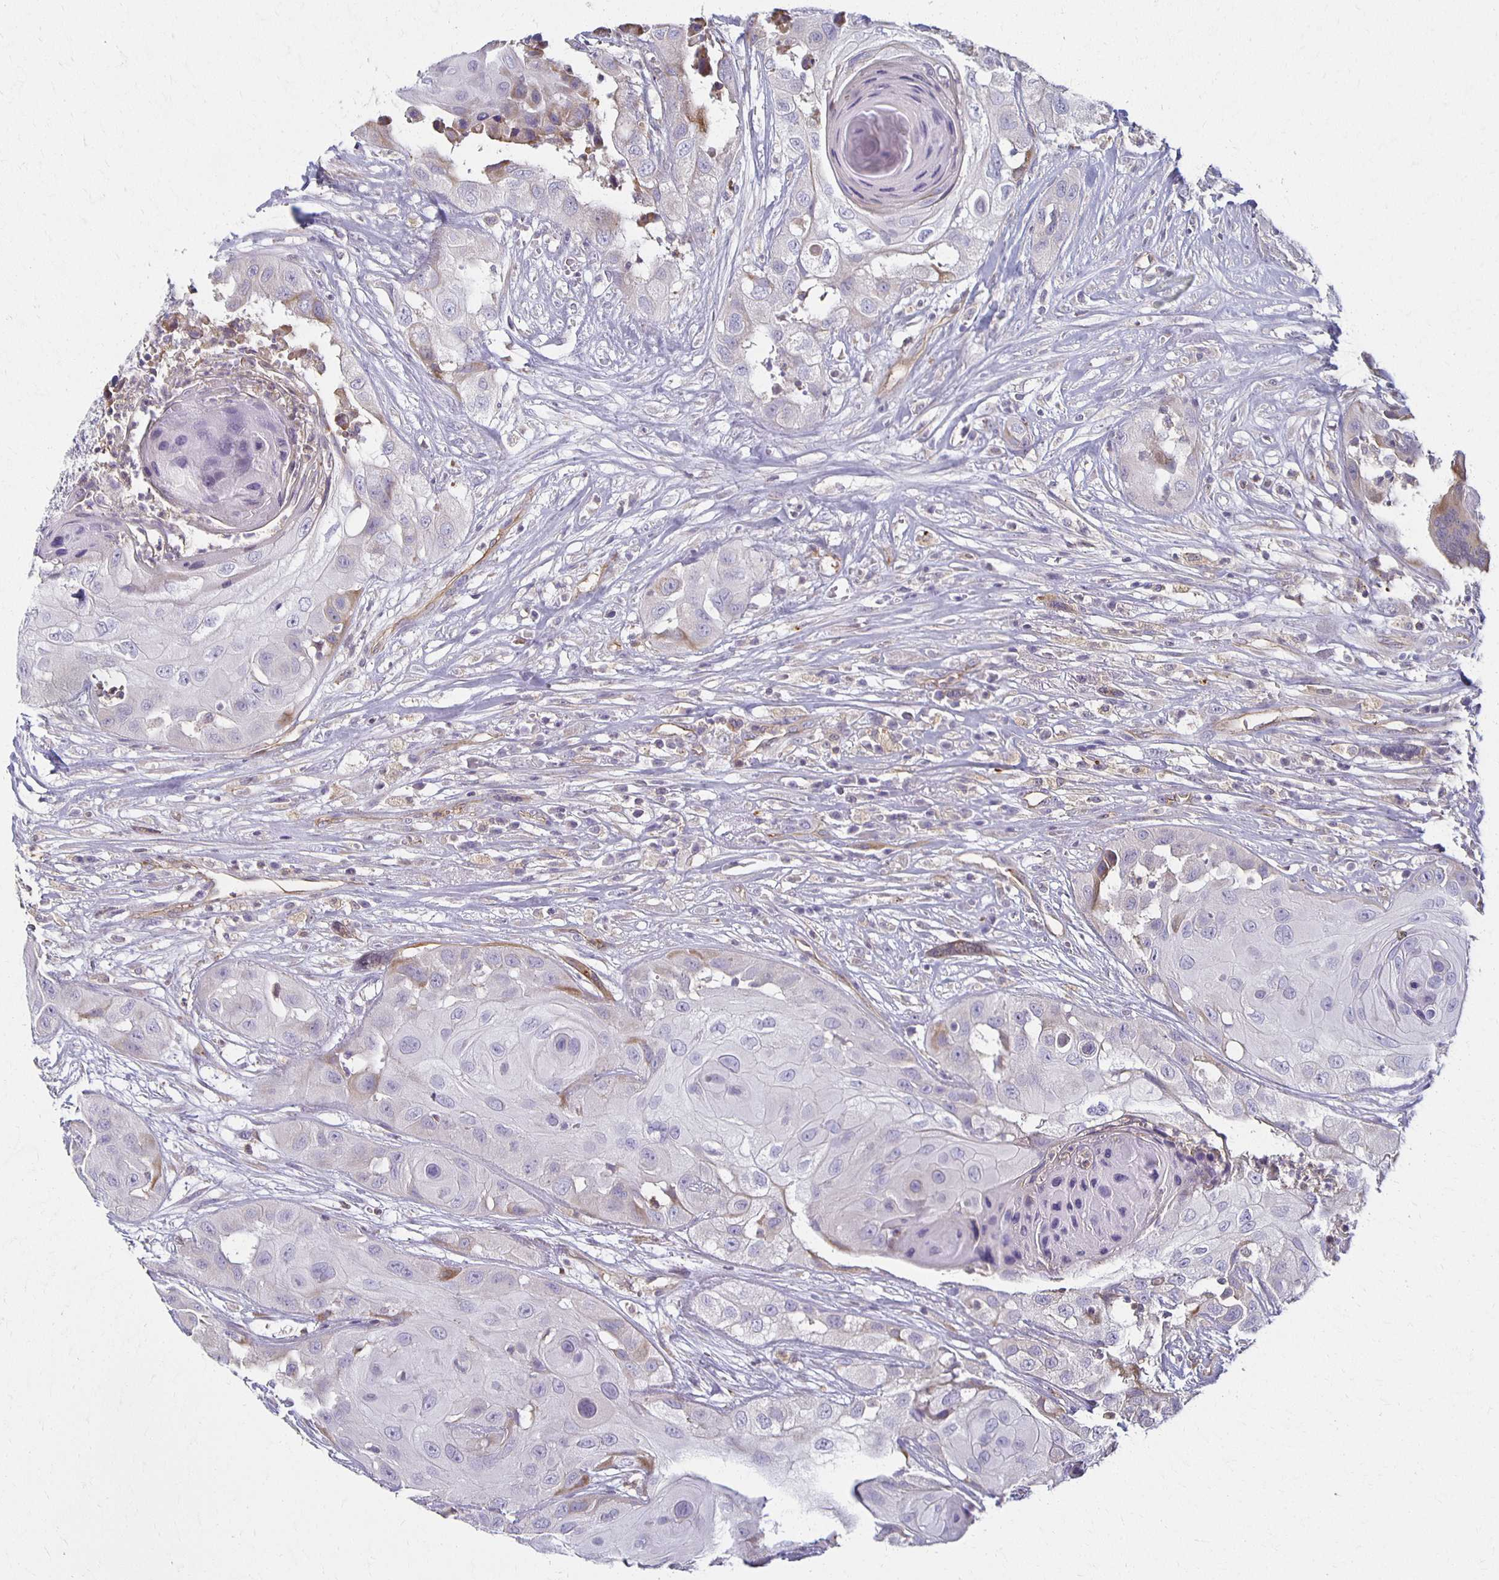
{"staining": {"intensity": "negative", "quantity": "none", "location": "none"}, "tissue": "head and neck cancer", "cell_type": "Tumor cells", "image_type": "cancer", "snomed": [{"axis": "morphology", "description": "Squamous cell carcinoma, NOS"}, {"axis": "topography", "description": "Head-Neck"}], "caption": "This is a image of immunohistochemistry (IHC) staining of head and neck cancer (squamous cell carcinoma), which shows no expression in tumor cells.", "gene": "GPX4", "patient": {"sex": "male", "age": 83}}